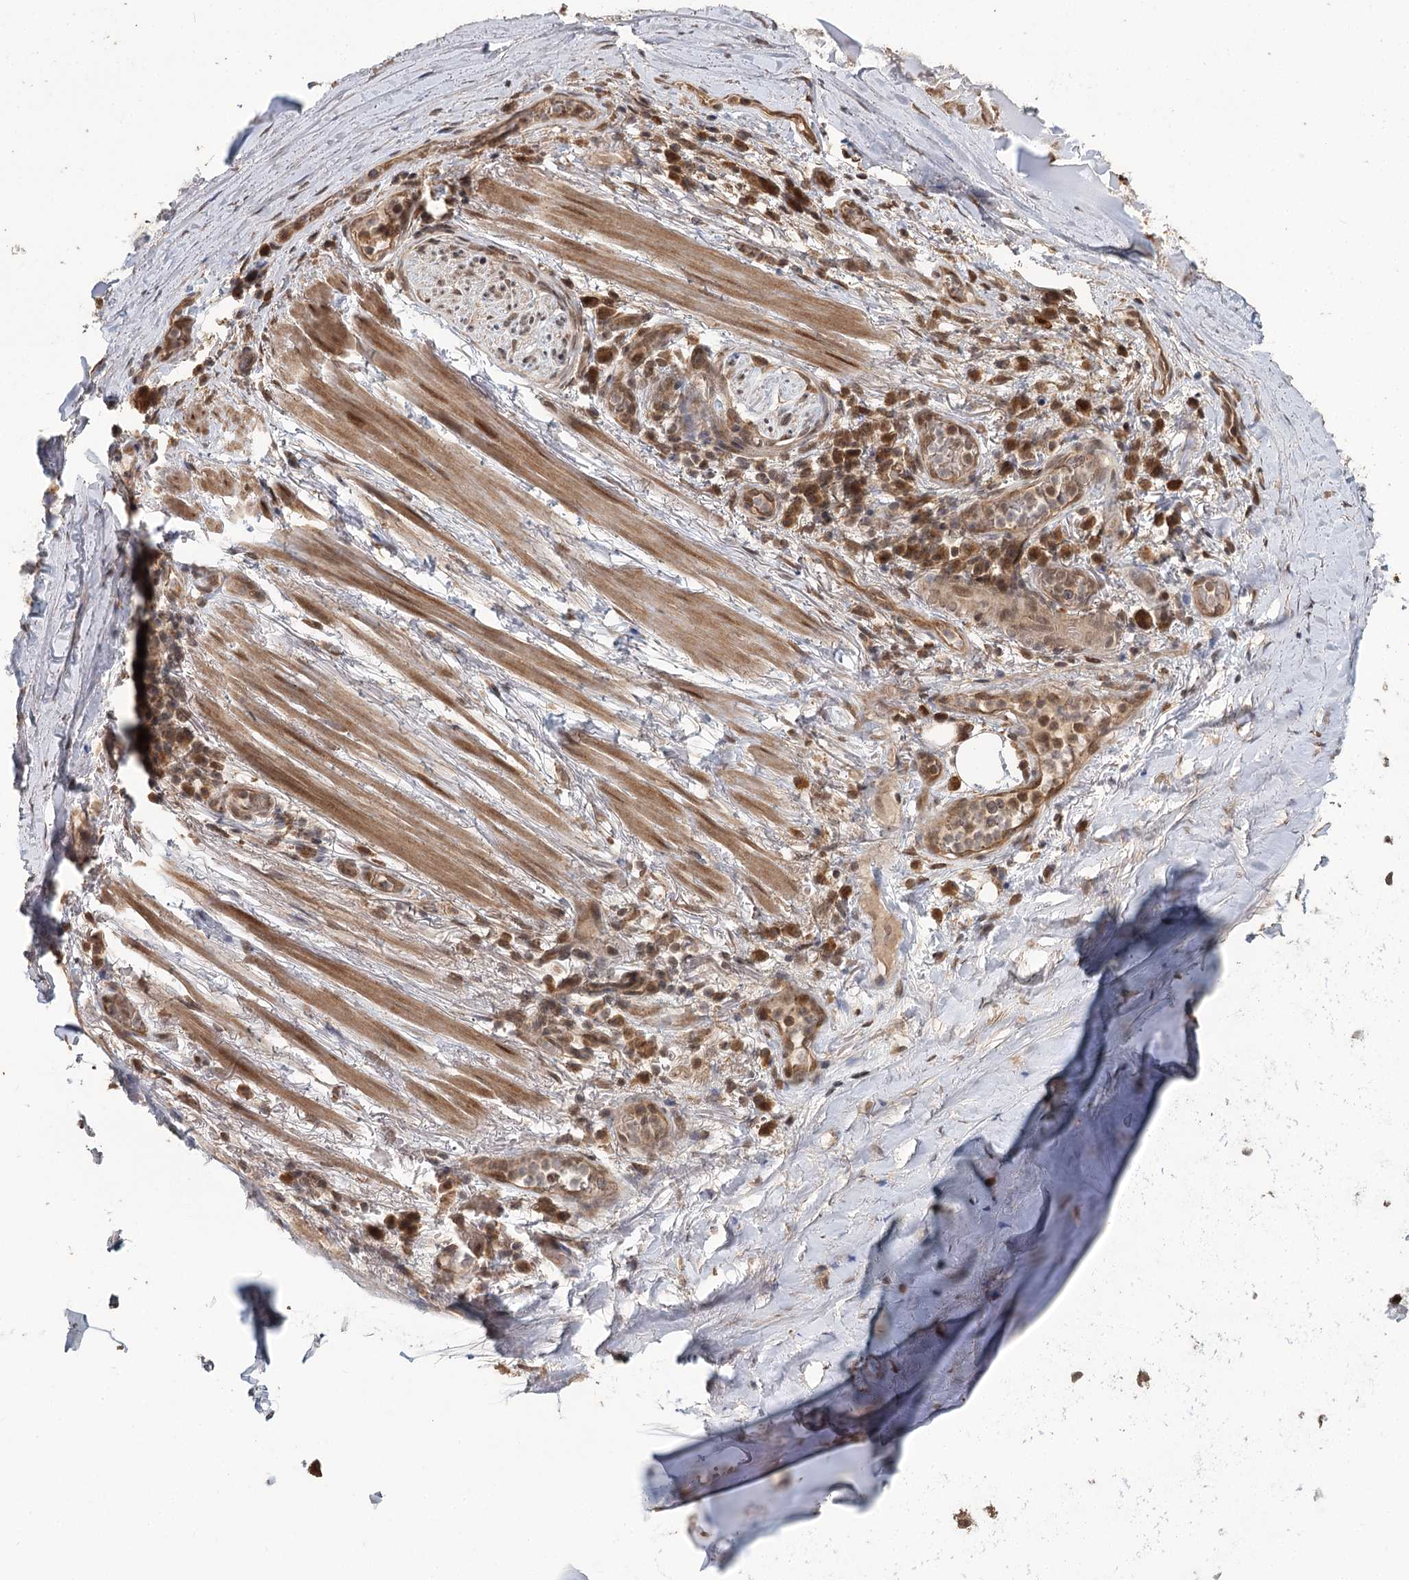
{"staining": {"intensity": "moderate", "quantity": ">75%", "location": "cytoplasmic/membranous,nuclear"}, "tissue": "adipose tissue", "cell_type": "Adipocytes", "image_type": "normal", "snomed": [{"axis": "morphology", "description": "Normal tissue, NOS"}, {"axis": "topography", "description": "Lymph node"}, {"axis": "topography", "description": "Cartilage tissue"}, {"axis": "topography", "description": "Bronchus"}], "caption": "A high-resolution histopathology image shows immunohistochemistry staining of benign adipose tissue, which demonstrates moderate cytoplasmic/membranous,nuclear positivity in about >75% of adipocytes.", "gene": "N6AMT1", "patient": {"sex": "male", "age": 63}}